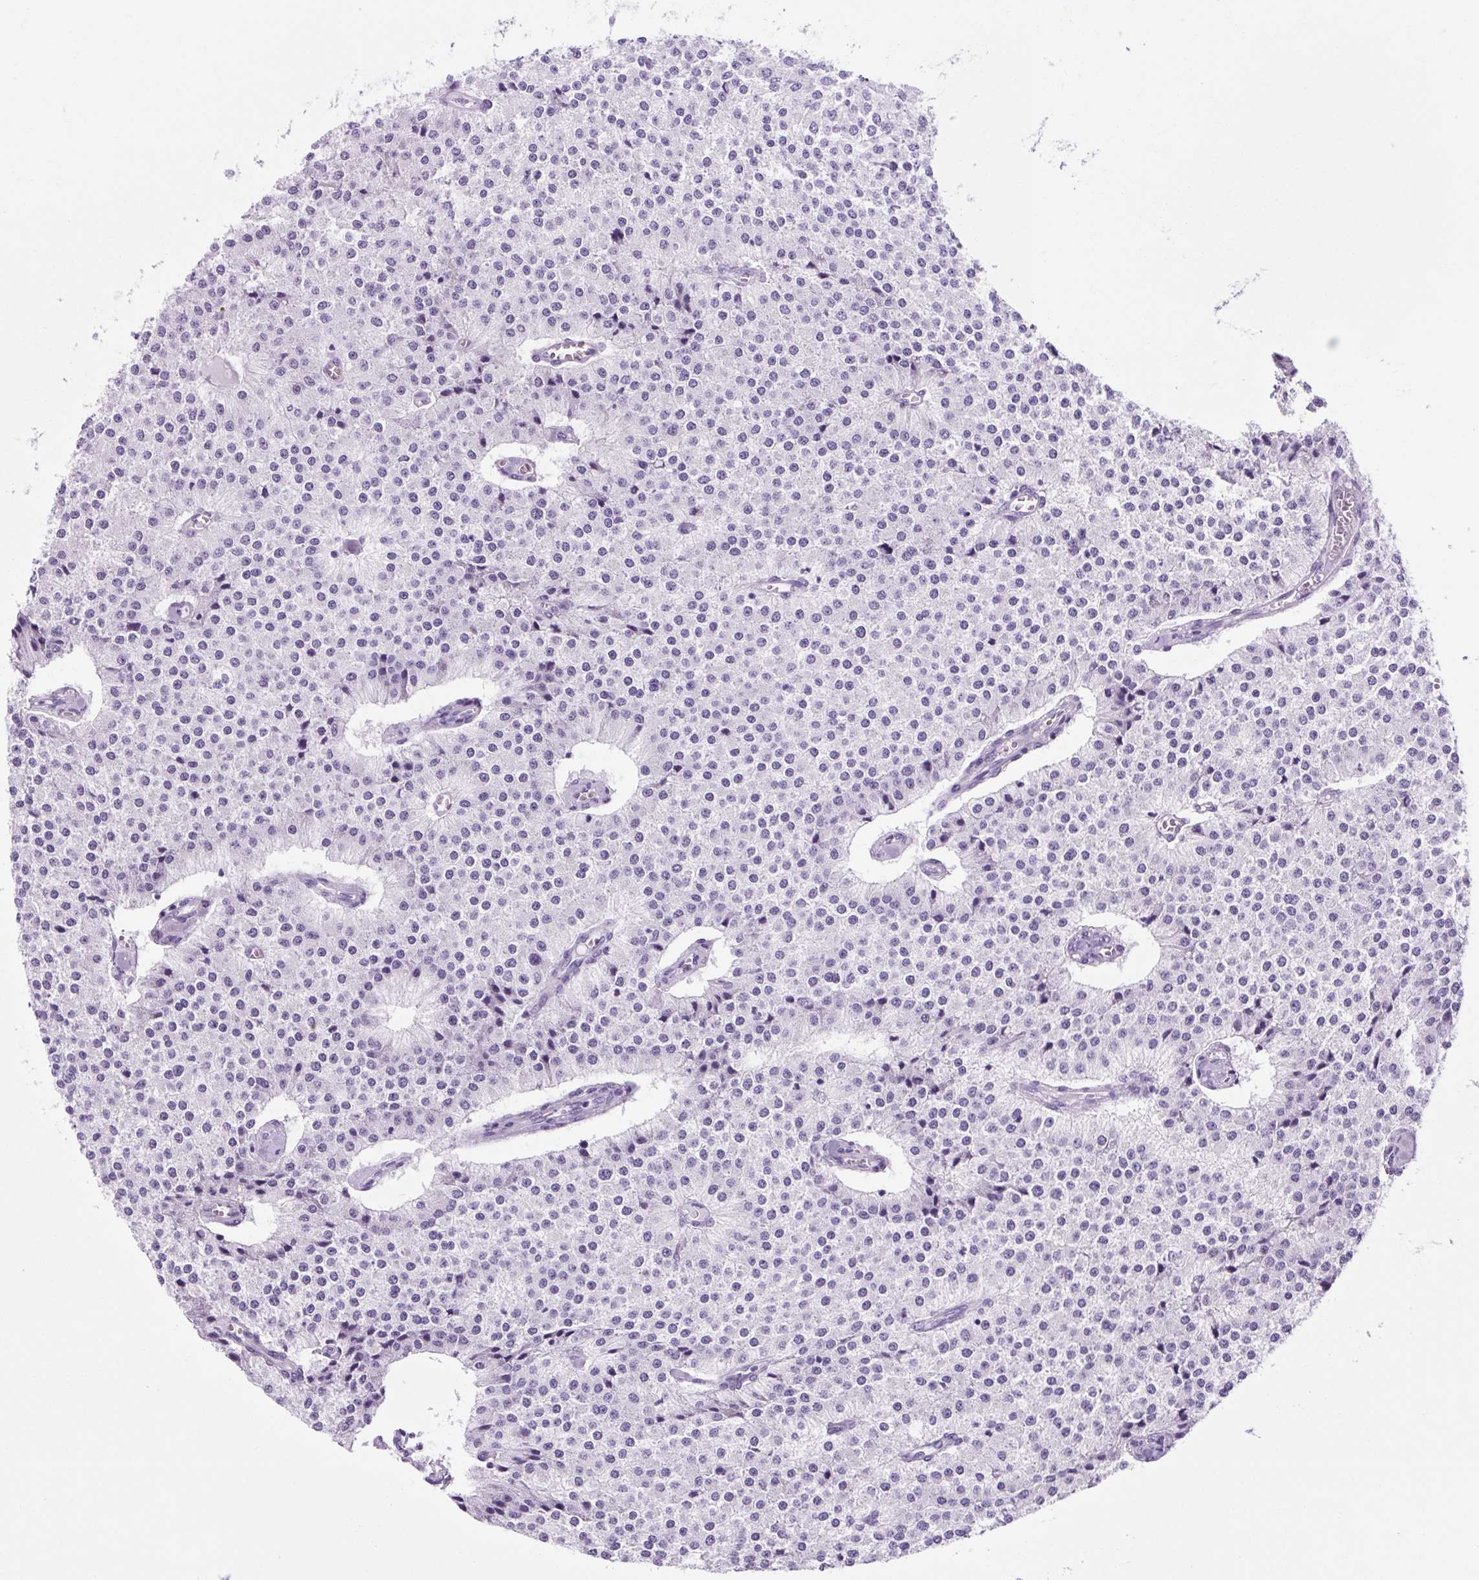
{"staining": {"intensity": "negative", "quantity": "none", "location": "none"}, "tissue": "carcinoid", "cell_type": "Tumor cells", "image_type": "cancer", "snomed": [{"axis": "morphology", "description": "Carcinoid, malignant, NOS"}, {"axis": "topography", "description": "Colon"}], "caption": "The IHC micrograph has no significant expression in tumor cells of carcinoid tissue.", "gene": "OOEP", "patient": {"sex": "female", "age": 52}}